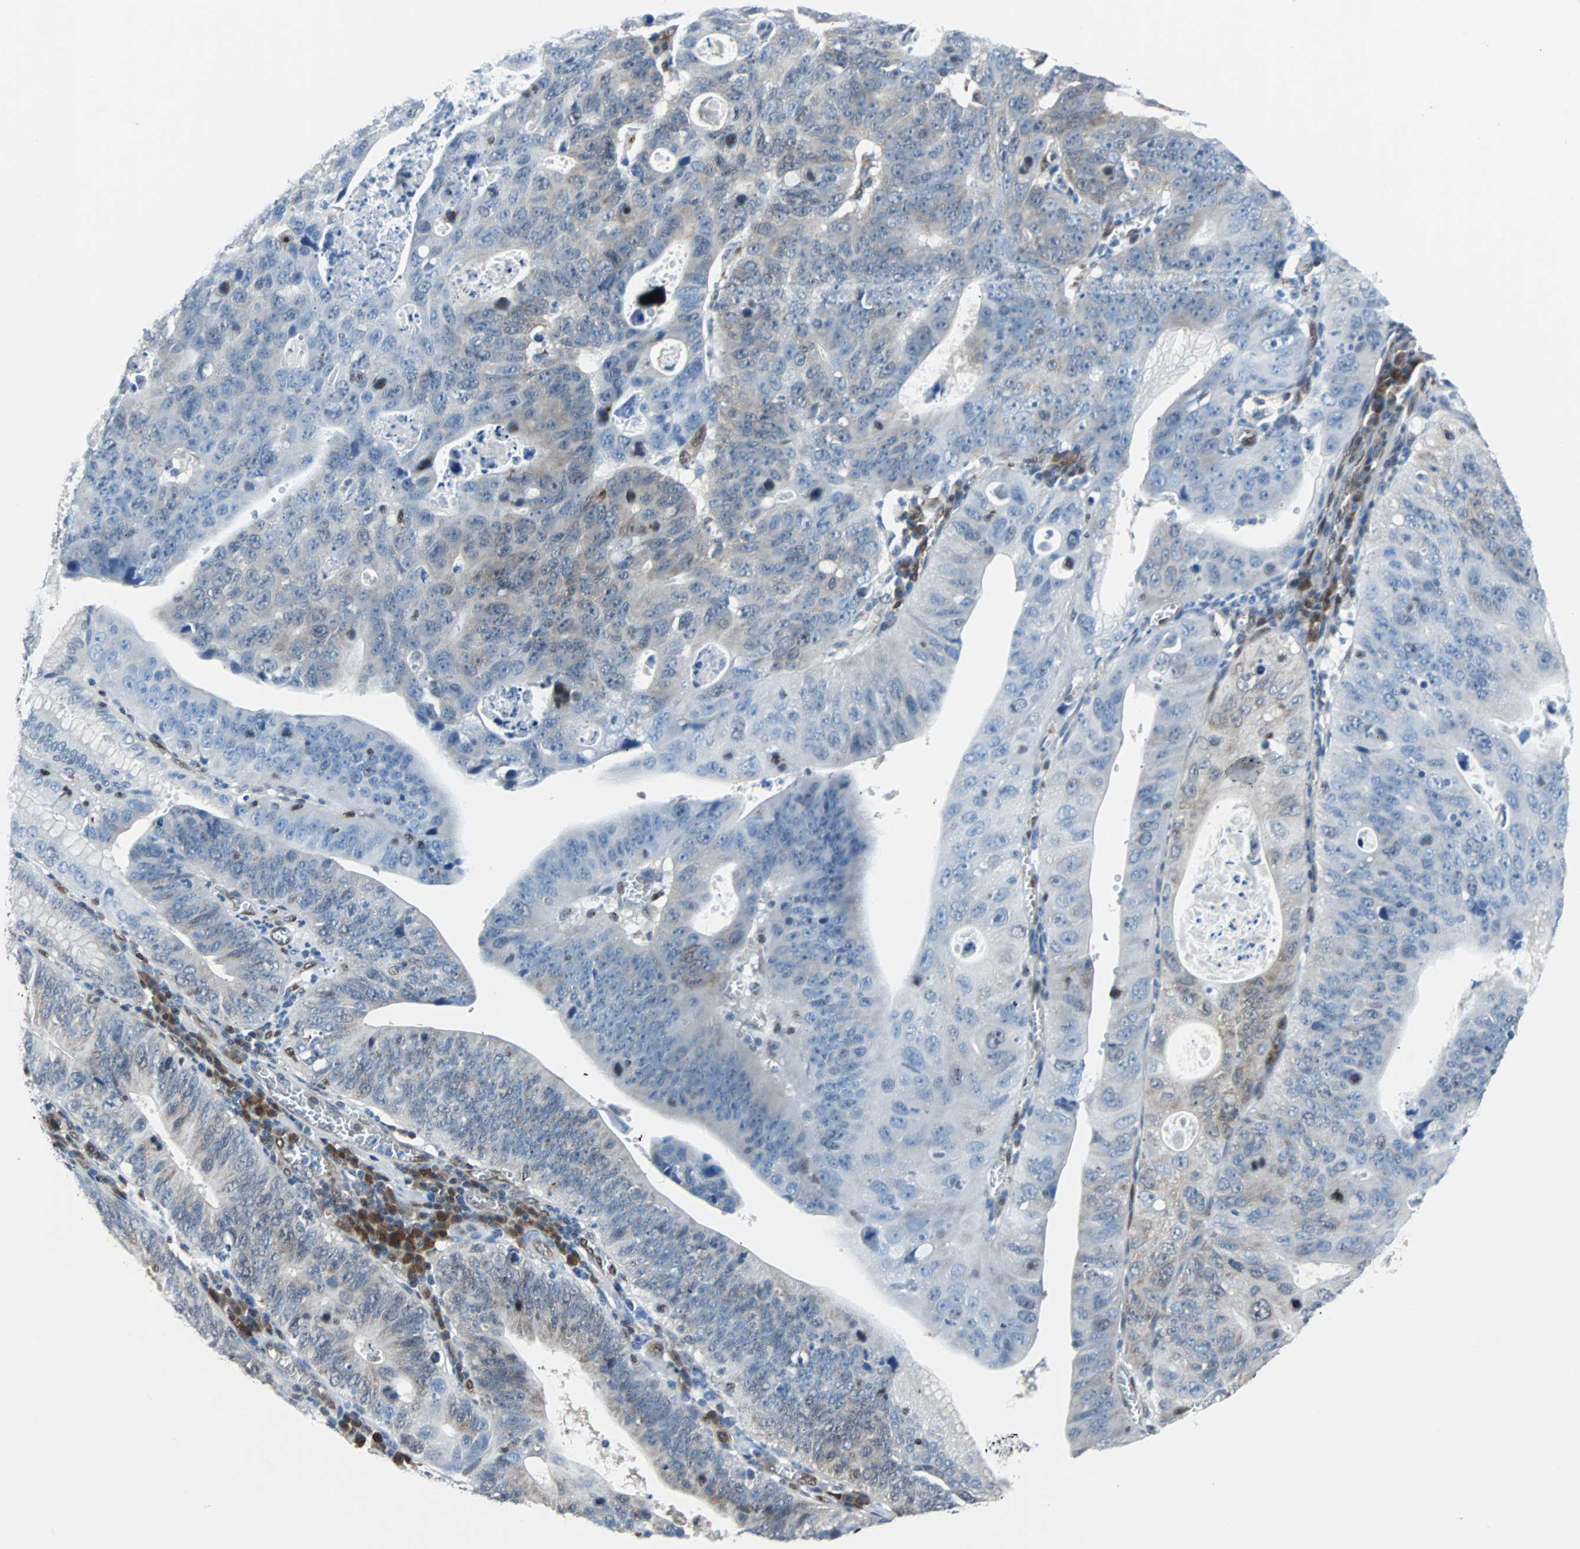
{"staining": {"intensity": "negative", "quantity": "none", "location": "none"}, "tissue": "stomach cancer", "cell_type": "Tumor cells", "image_type": "cancer", "snomed": [{"axis": "morphology", "description": "Adenocarcinoma, NOS"}, {"axis": "topography", "description": "Stomach"}], "caption": "High magnification brightfield microscopy of stomach cancer (adenocarcinoma) stained with DAB (3,3'-diaminobenzidine) (brown) and counterstained with hematoxylin (blue): tumor cells show no significant expression. The staining is performed using DAB brown chromogen with nuclei counter-stained in using hematoxylin.", "gene": "MAP2K6", "patient": {"sex": "male", "age": 59}}